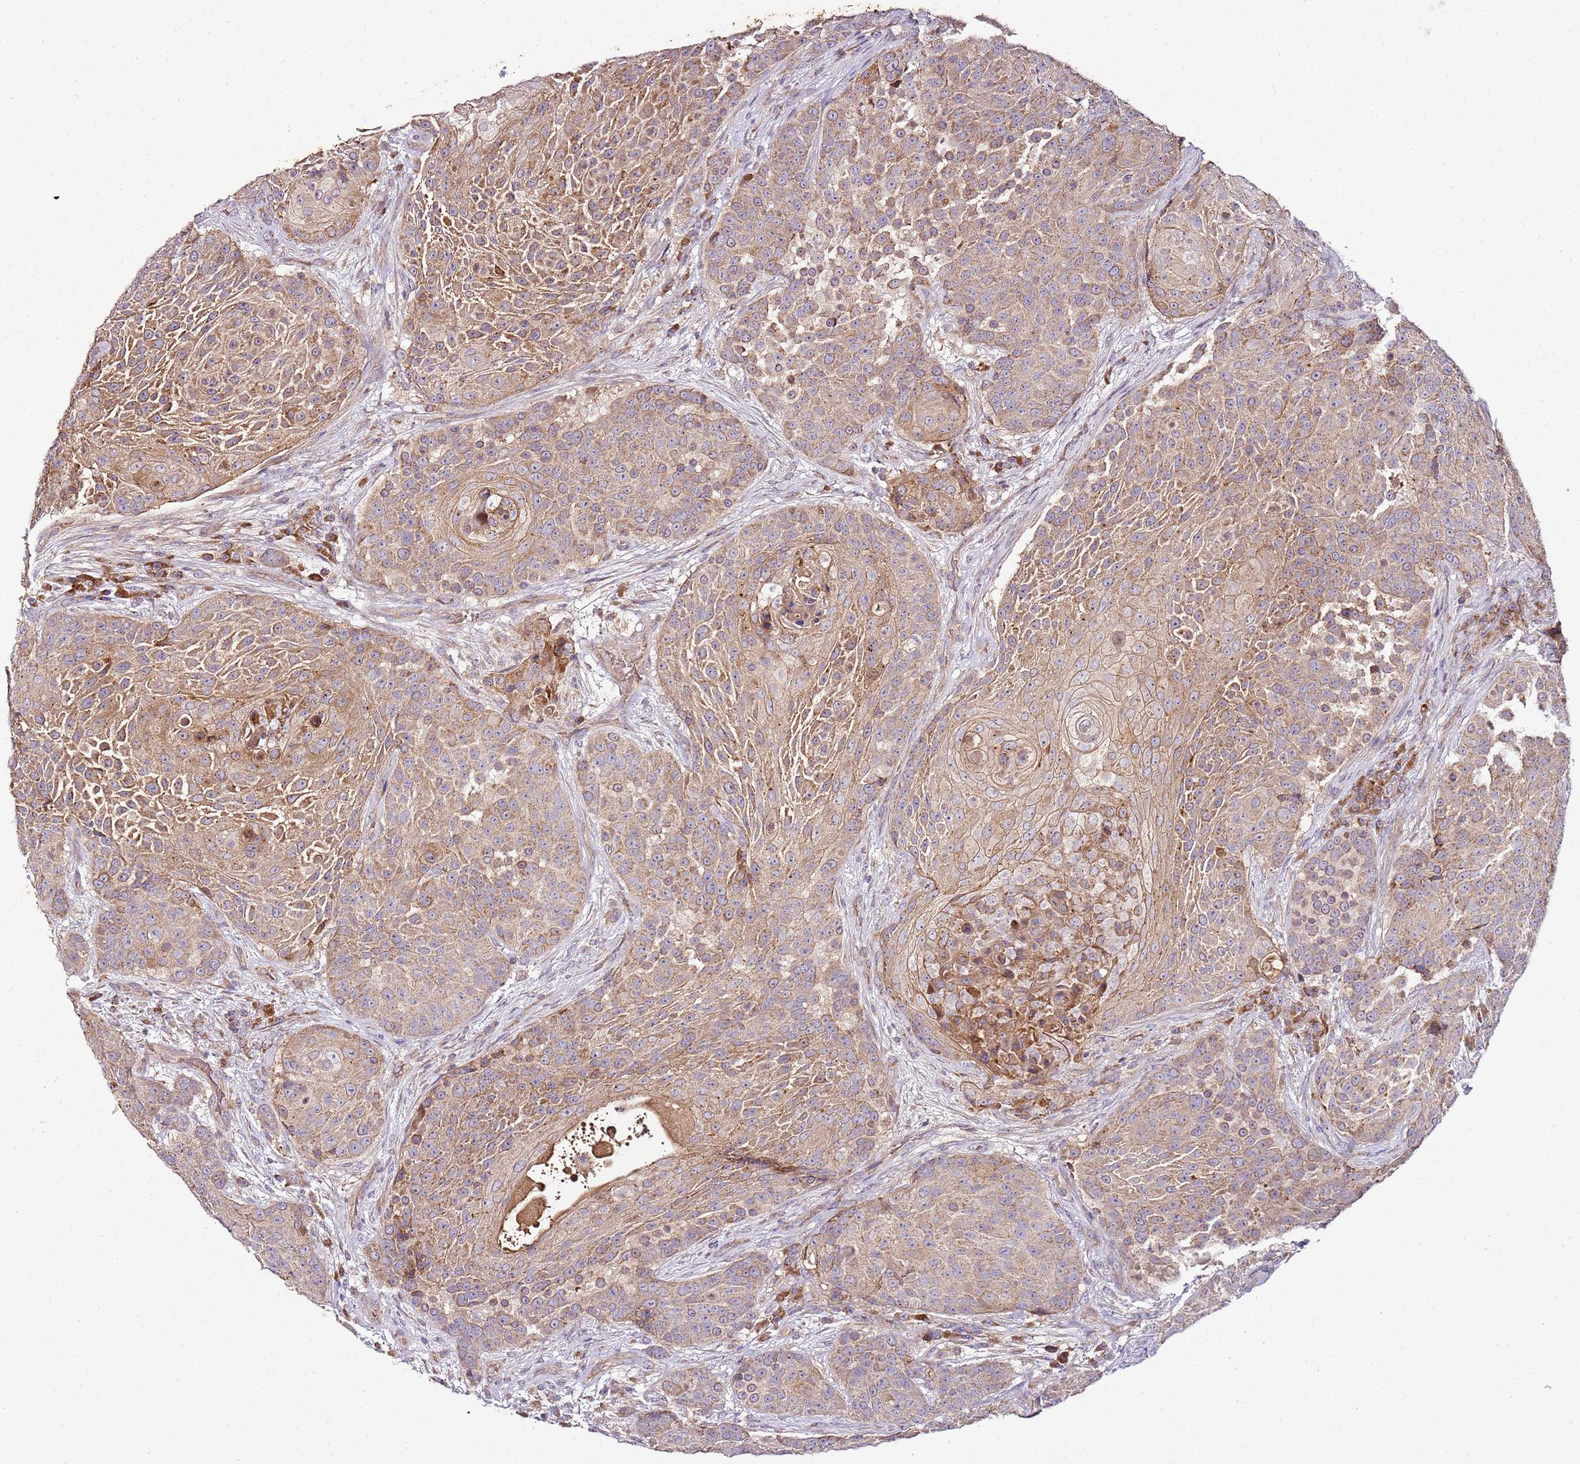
{"staining": {"intensity": "moderate", "quantity": ">75%", "location": "cytoplasmic/membranous"}, "tissue": "urothelial cancer", "cell_type": "Tumor cells", "image_type": "cancer", "snomed": [{"axis": "morphology", "description": "Urothelial carcinoma, High grade"}, {"axis": "topography", "description": "Urinary bladder"}], "caption": "Moderate cytoplasmic/membranous staining for a protein is seen in about >75% of tumor cells of urothelial cancer using IHC.", "gene": "KRTAP21-3", "patient": {"sex": "female", "age": 63}}